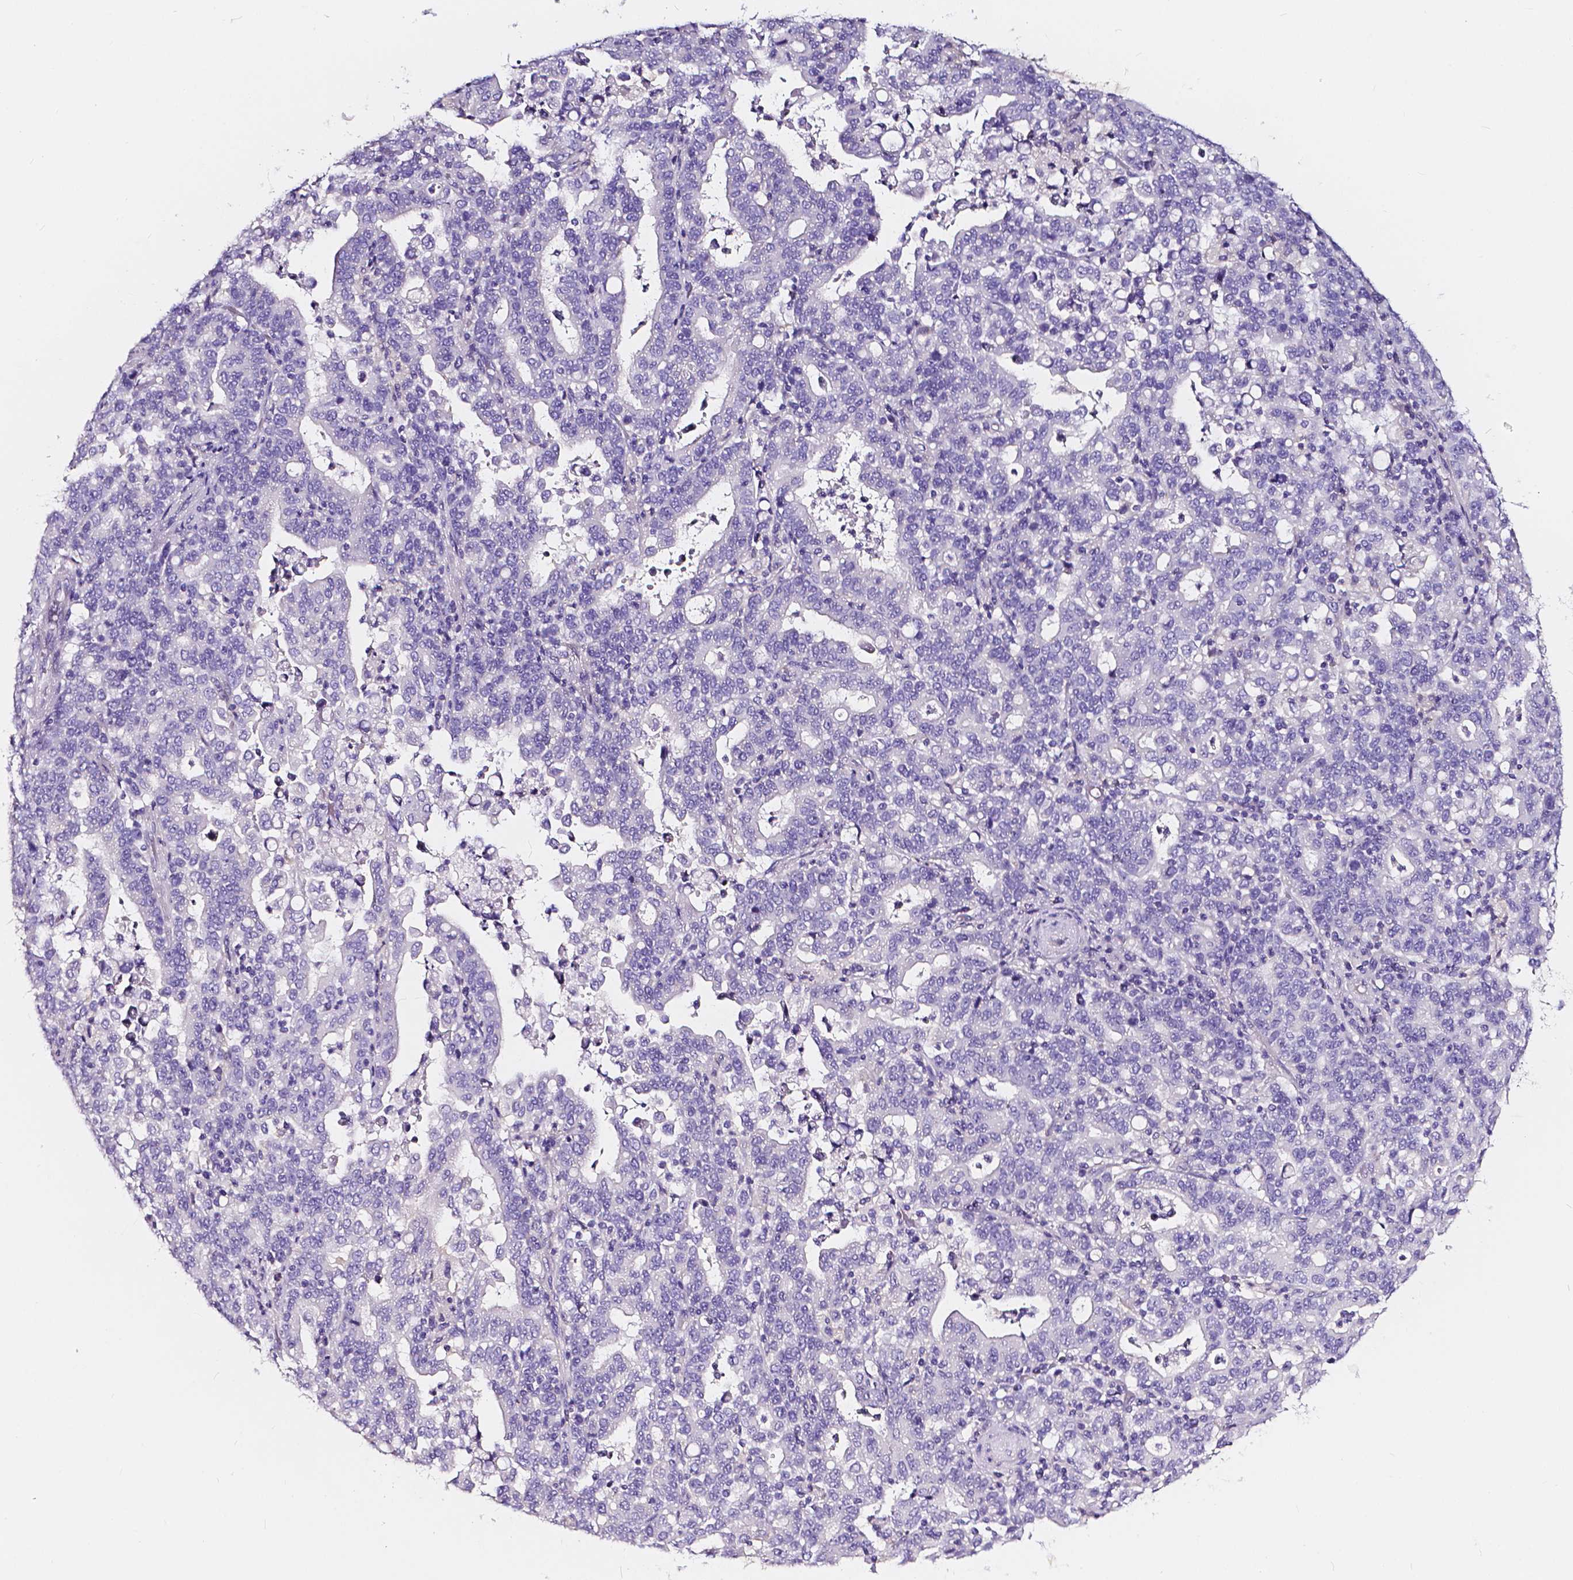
{"staining": {"intensity": "negative", "quantity": "none", "location": "none"}, "tissue": "stomach cancer", "cell_type": "Tumor cells", "image_type": "cancer", "snomed": [{"axis": "morphology", "description": "Adenocarcinoma, NOS"}, {"axis": "topography", "description": "Stomach"}], "caption": "This is a photomicrograph of immunohistochemistry (IHC) staining of stomach cancer, which shows no expression in tumor cells.", "gene": "CLSTN2", "patient": {"sex": "male", "age": 82}}